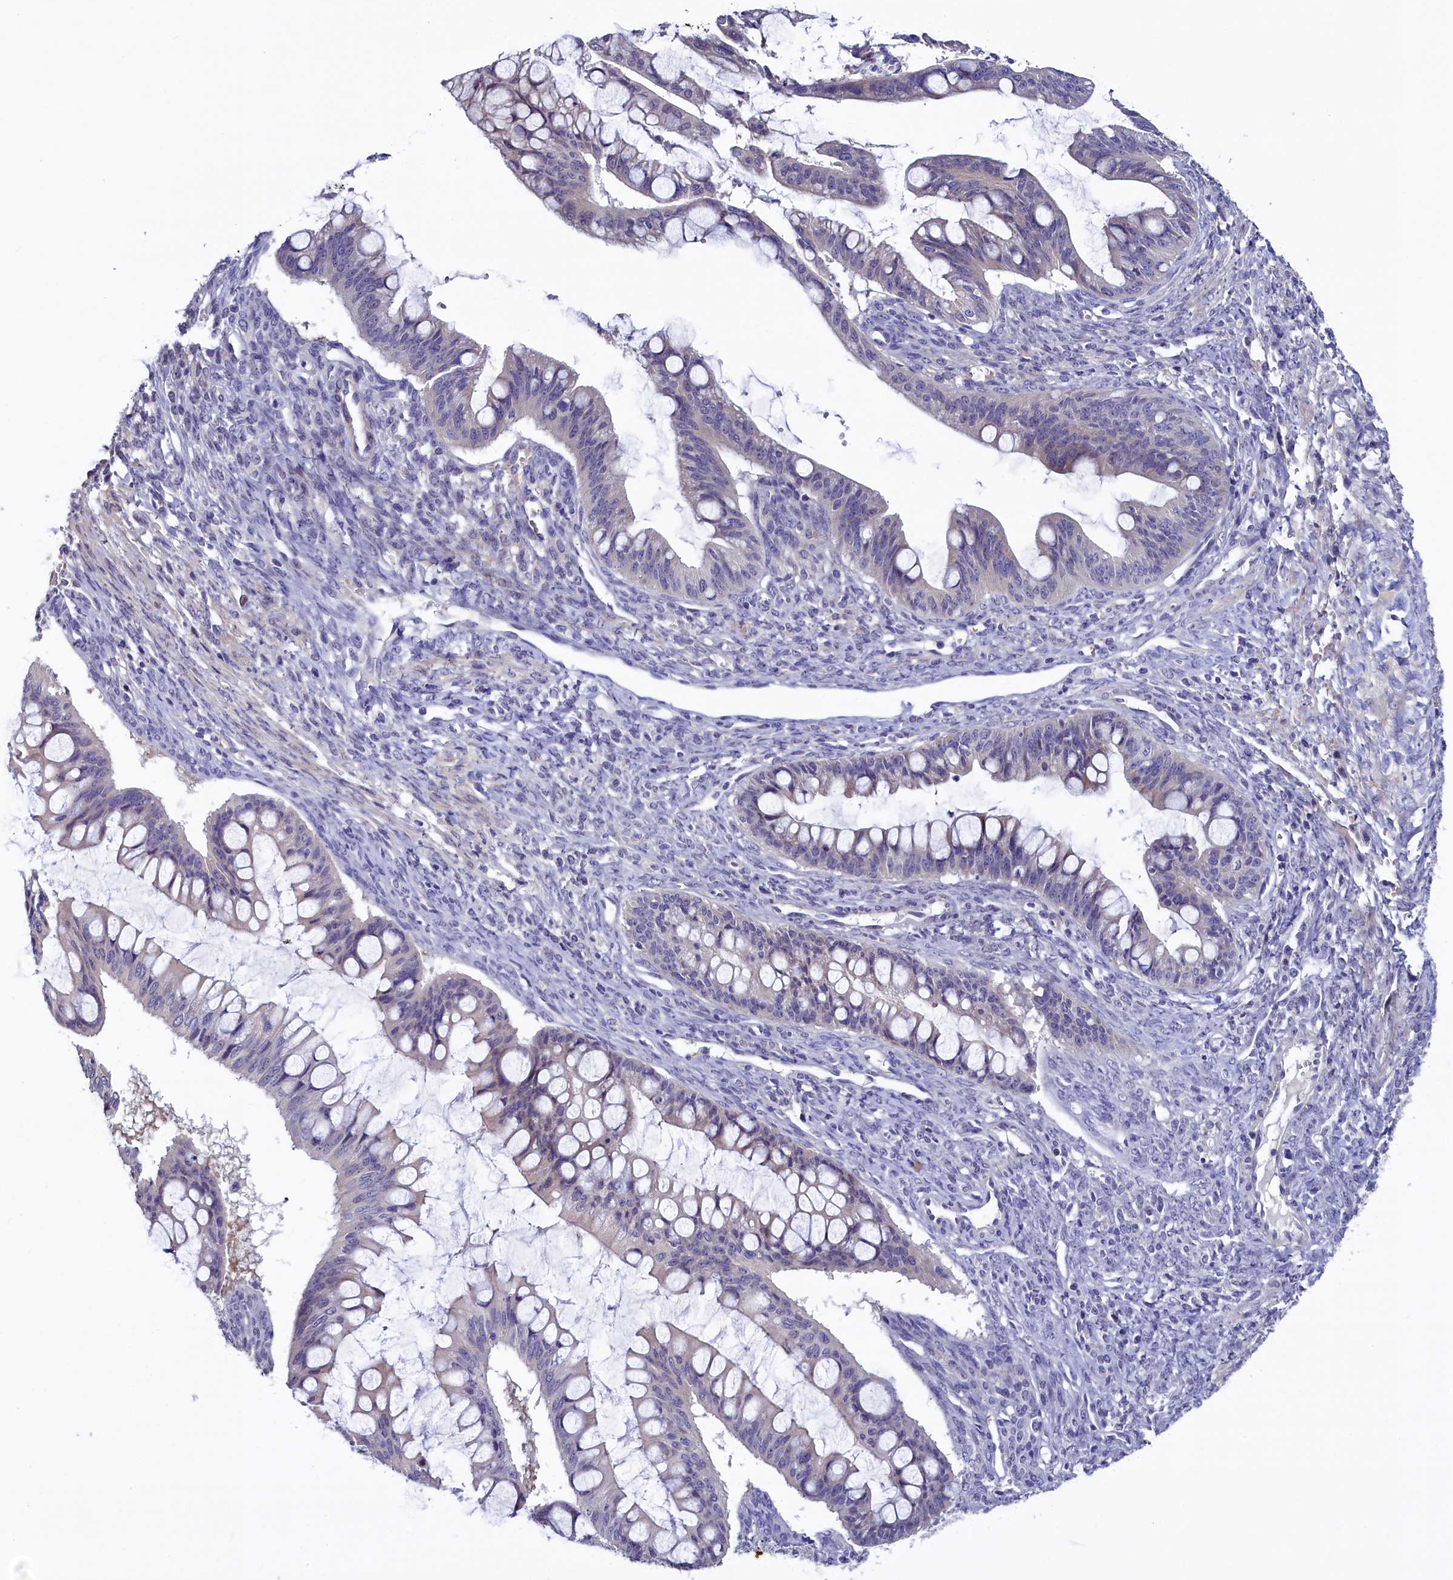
{"staining": {"intensity": "negative", "quantity": "none", "location": "none"}, "tissue": "ovarian cancer", "cell_type": "Tumor cells", "image_type": "cancer", "snomed": [{"axis": "morphology", "description": "Cystadenocarcinoma, mucinous, NOS"}, {"axis": "topography", "description": "Ovary"}], "caption": "Immunohistochemistry photomicrograph of human ovarian cancer (mucinous cystadenocarcinoma) stained for a protein (brown), which shows no positivity in tumor cells.", "gene": "SLC39A6", "patient": {"sex": "female", "age": 73}}